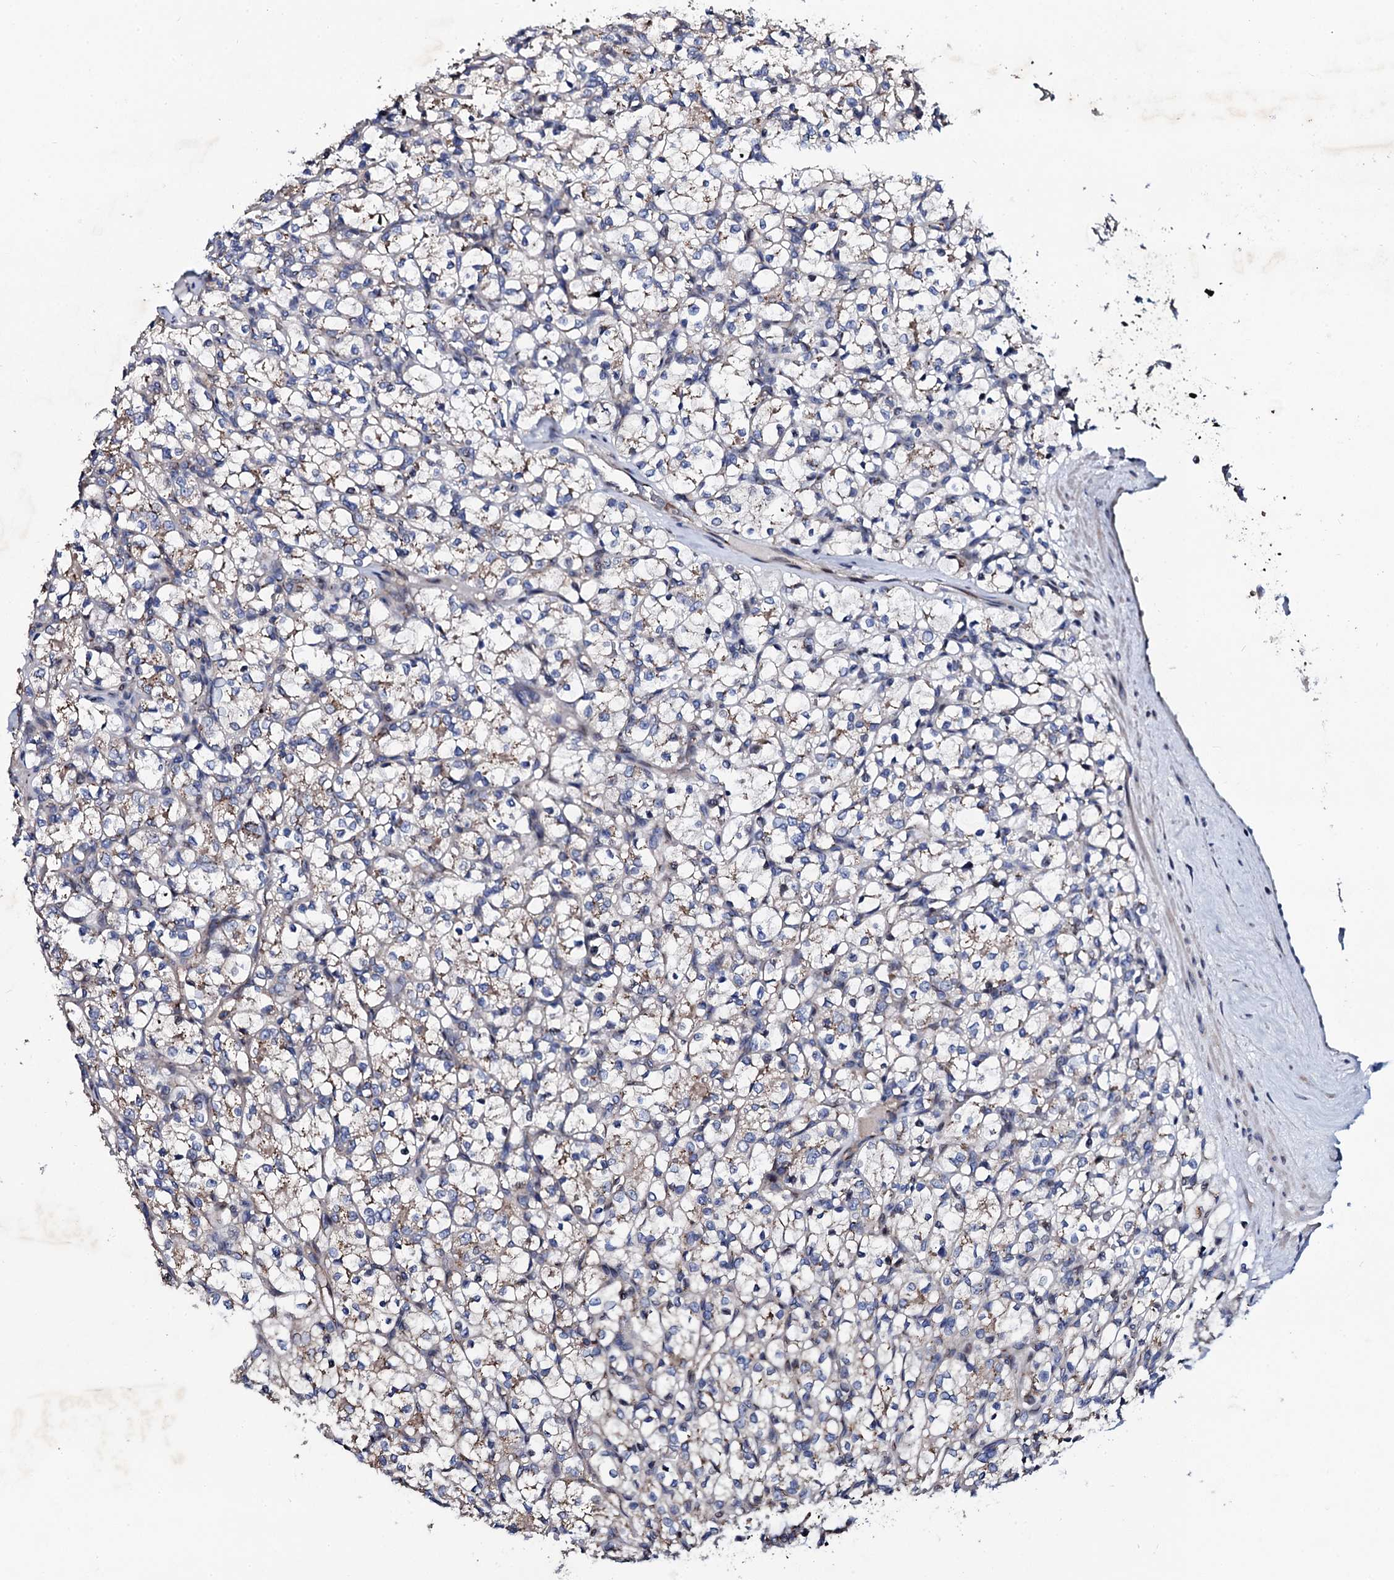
{"staining": {"intensity": "weak", "quantity": "<25%", "location": "cytoplasmic/membranous"}, "tissue": "renal cancer", "cell_type": "Tumor cells", "image_type": "cancer", "snomed": [{"axis": "morphology", "description": "Adenocarcinoma, NOS"}, {"axis": "topography", "description": "Kidney"}], "caption": "High power microscopy micrograph of an IHC micrograph of renal adenocarcinoma, revealing no significant positivity in tumor cells.", "gene": "PLET1", "patient": {"sex": "female", "age": 69}}